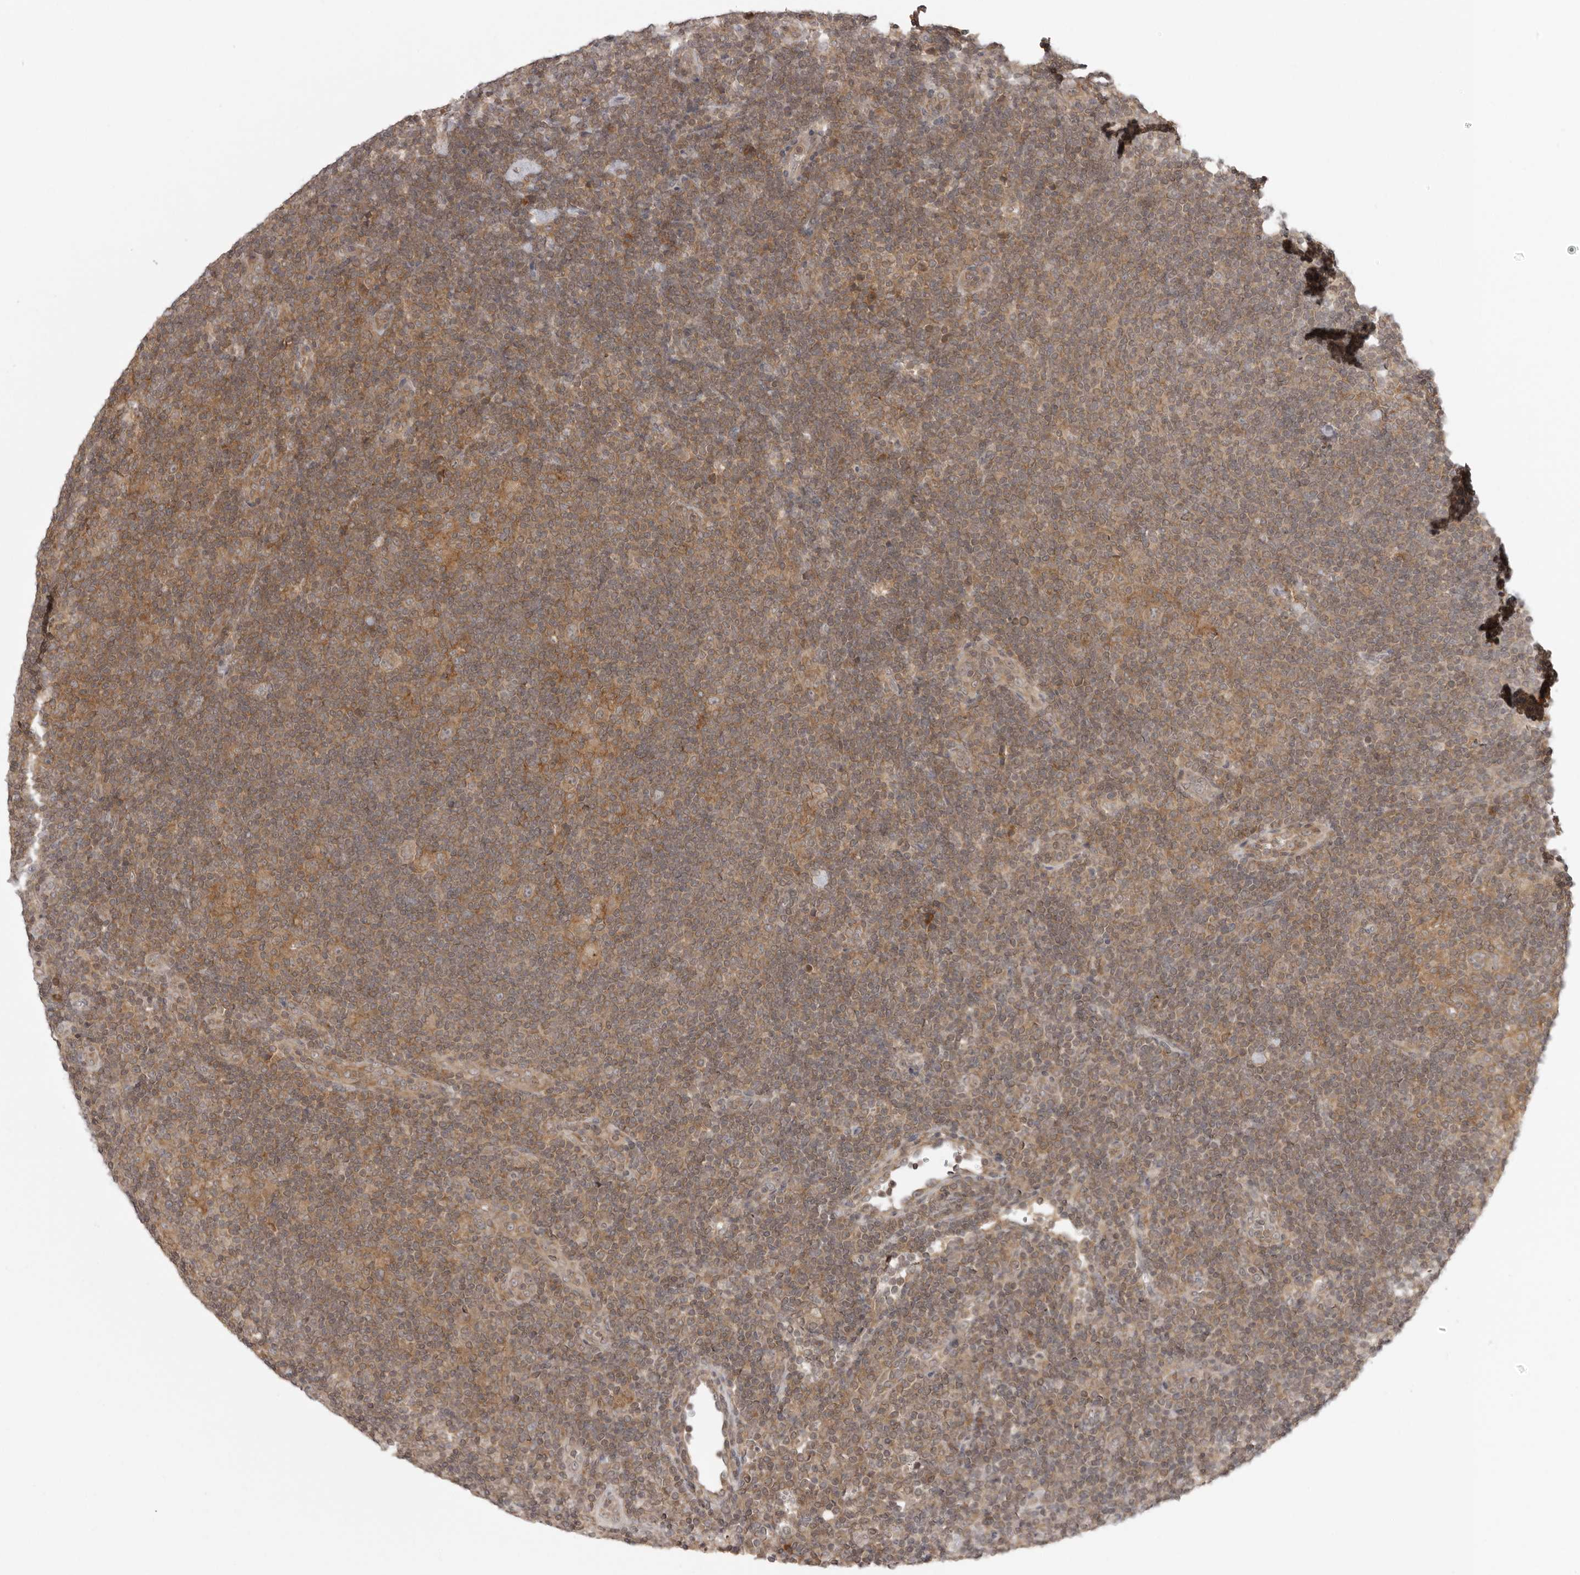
{"staining": {"intensity": "weak", "quantity": ">75%", "location": "cytoplasmic/membranous"}, "tissue": "lymphoma", "cell_type": "Tumor cells", "image_type": "cancer", "snomed": [{"axis": "morphology", "description": "Hodgkin's disease, NOS"}, {"axis": "topography", "description": "Lymph node"}], "caption": "This is a histology image of immunohistochemistry (IHC) staining of Hodgkin's disease, which shows weak positivity in the cytoplasmic/membranous of tumor cells.", "gene": "PRRC2A", "patient": {"sex": "female", "age": 57}}